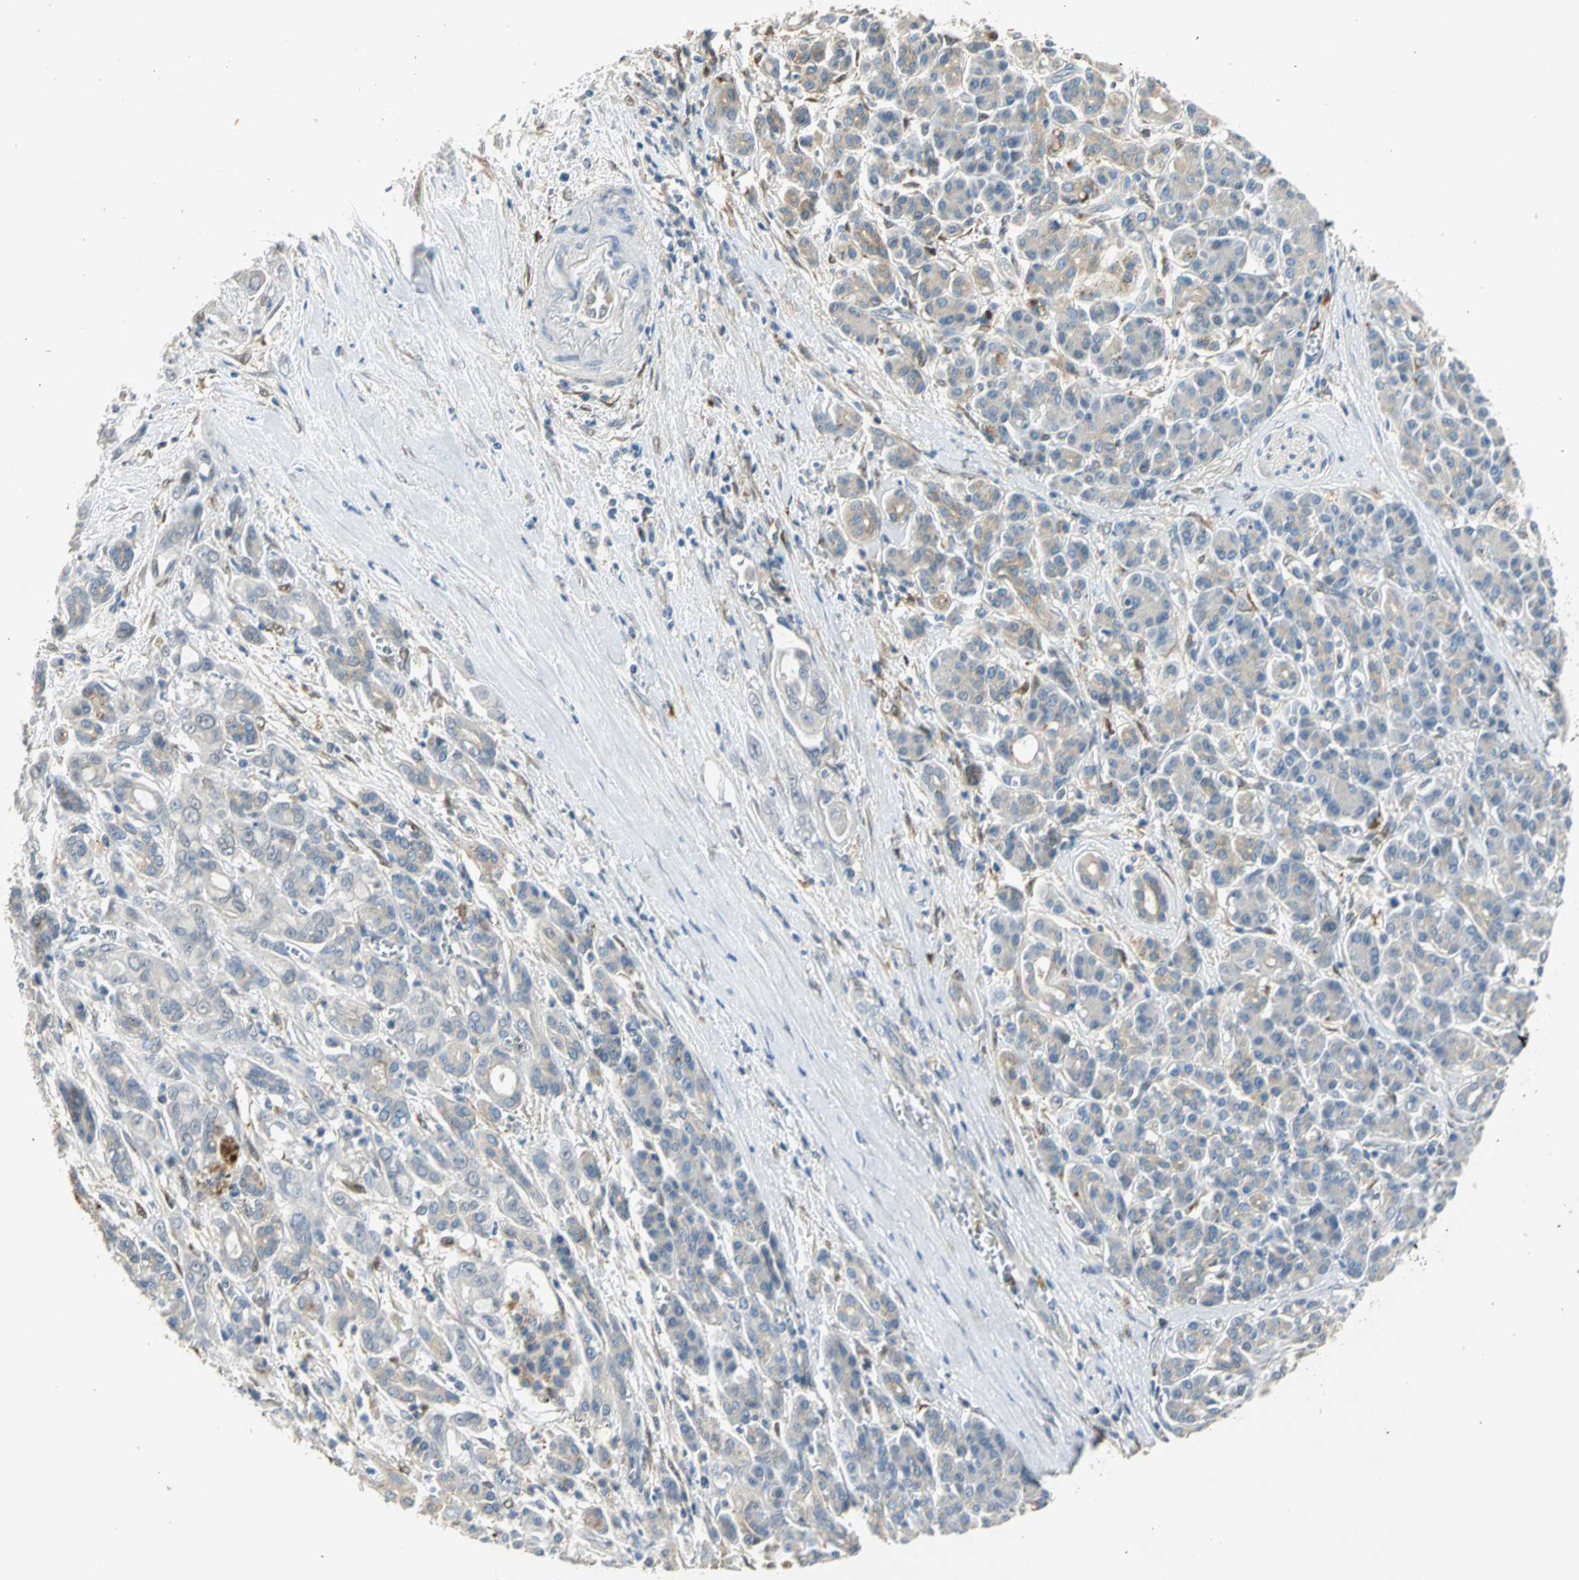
{"staining": {"intensity": "weak", "quantity": "<25%", "location": "cytoplasmic/membranous"}, "tissue": "pancreatic cancer", "cell_type": "Tumor cells", "image_type": "cancer", "snomed": [{"axis": "morphology", "description": "Adenocarcinoma, NOS"}, {"axis": "topography", "description": "Pancreas"}], "caption": "Human adenocarcinoma (pancreatic) stained for a protein using IHC exhibits no expression in tumor cells.", "gene": "IL17RB", "patient": {"sex": "male", "age": 59}}